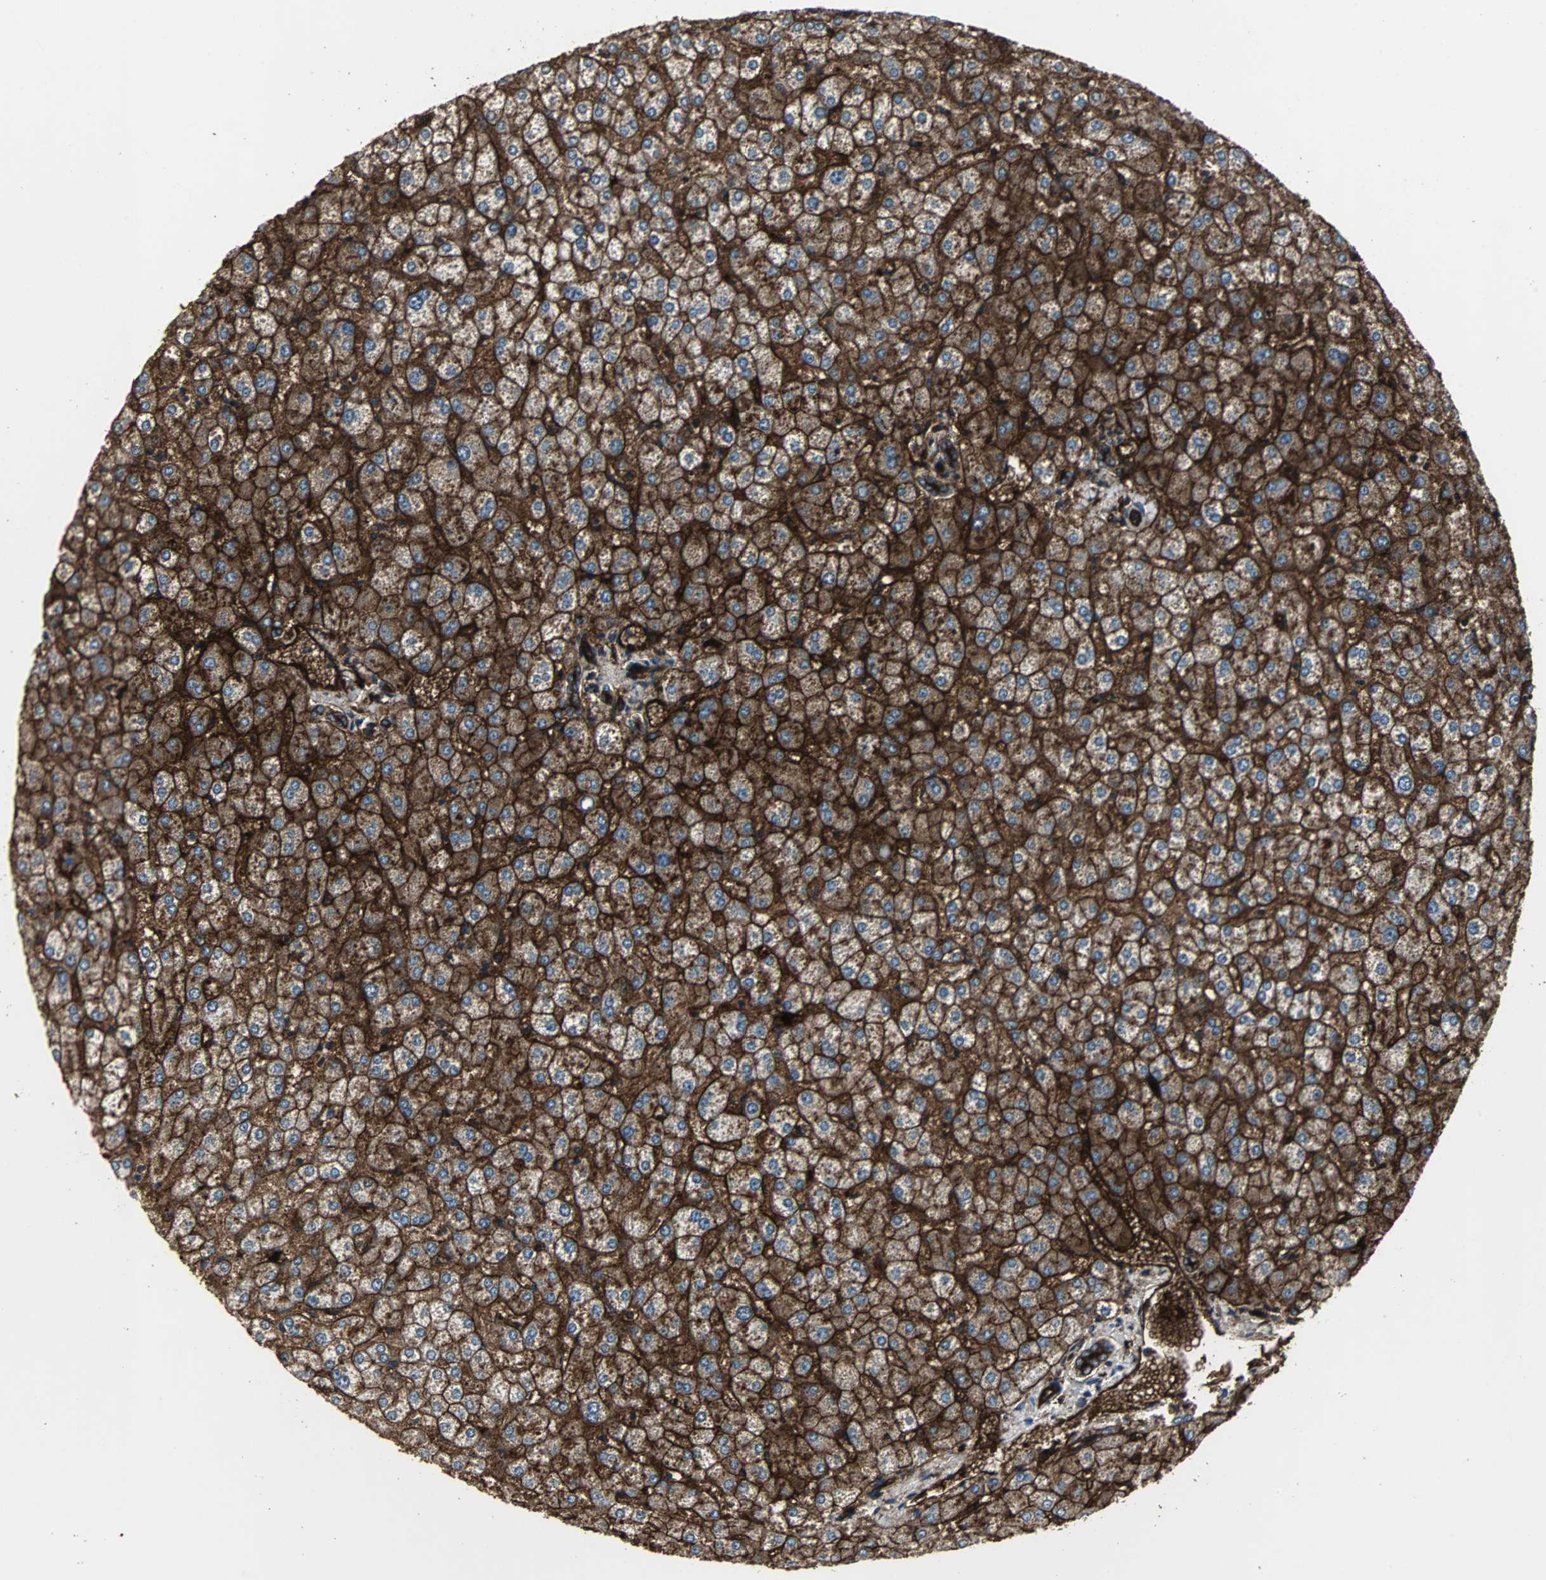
{"staining": {"intensity": "strong", "quantity": ">75%", "location": "cytoplasmic/membranous"}, "tissue": "liver", "cell_type": "Cholangiocytes", "image_type": "normal", "snomed": [{"axis": "morphology", "description": "Normal tissue, NOS"}, {"axis": "topography", "description": "Liver"}], "caption": "Cholangiocytes display high levels of strong cytoplasmic/membranous expression in about >75% of cells in benign liver.", "gene": "F11R", "patient": {"sex": "female", "age": 32}}